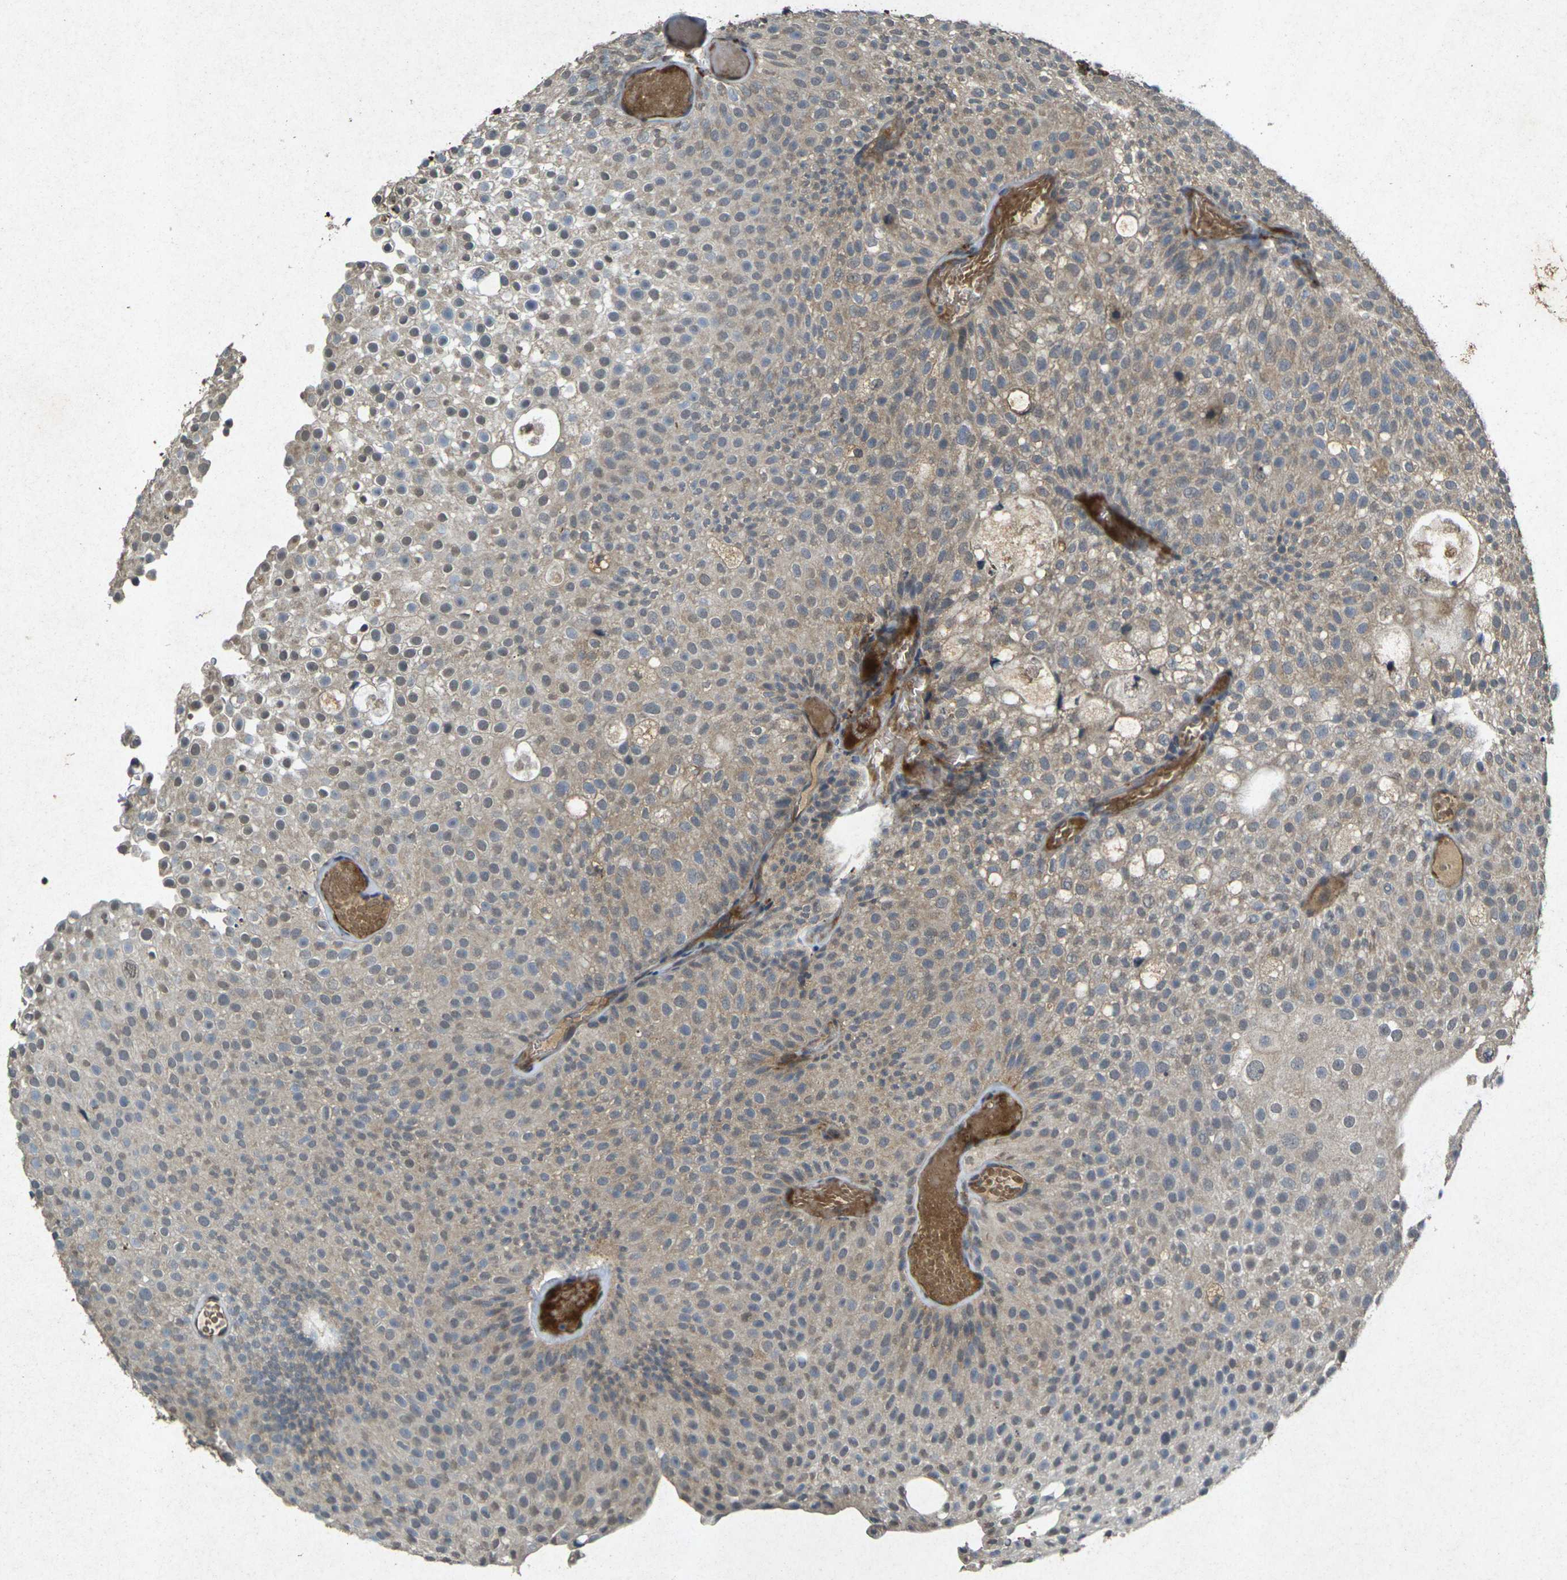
{"staining": {"intensity": "weak", "quantity": ">75%", "location": "cytoplasmic/membranous,nuclear"}, "tissue": "urothelial cancer", "cell_type": "Tumor cells", "image_type": "cancer", "snomed": [{"axis": "morphology", "description": "Urothelial carcinoma, Low grade"}, {"axis": "topography", "description": "Urinary bladder"}], "caption": "Immunohistochemical staining of urothelial cancer displays low levels of weak cytoplasmic/membranous and nuclear staining in about >75% of tumor cells. The protein is stained brown, and the nuclei are stained in blue (DAB (3,3'-diaminobenzidine) IHC with brightfield microscopy, high magnification).", "gene": "RGMA", "patient": {"sex": "male", "age": 78}}